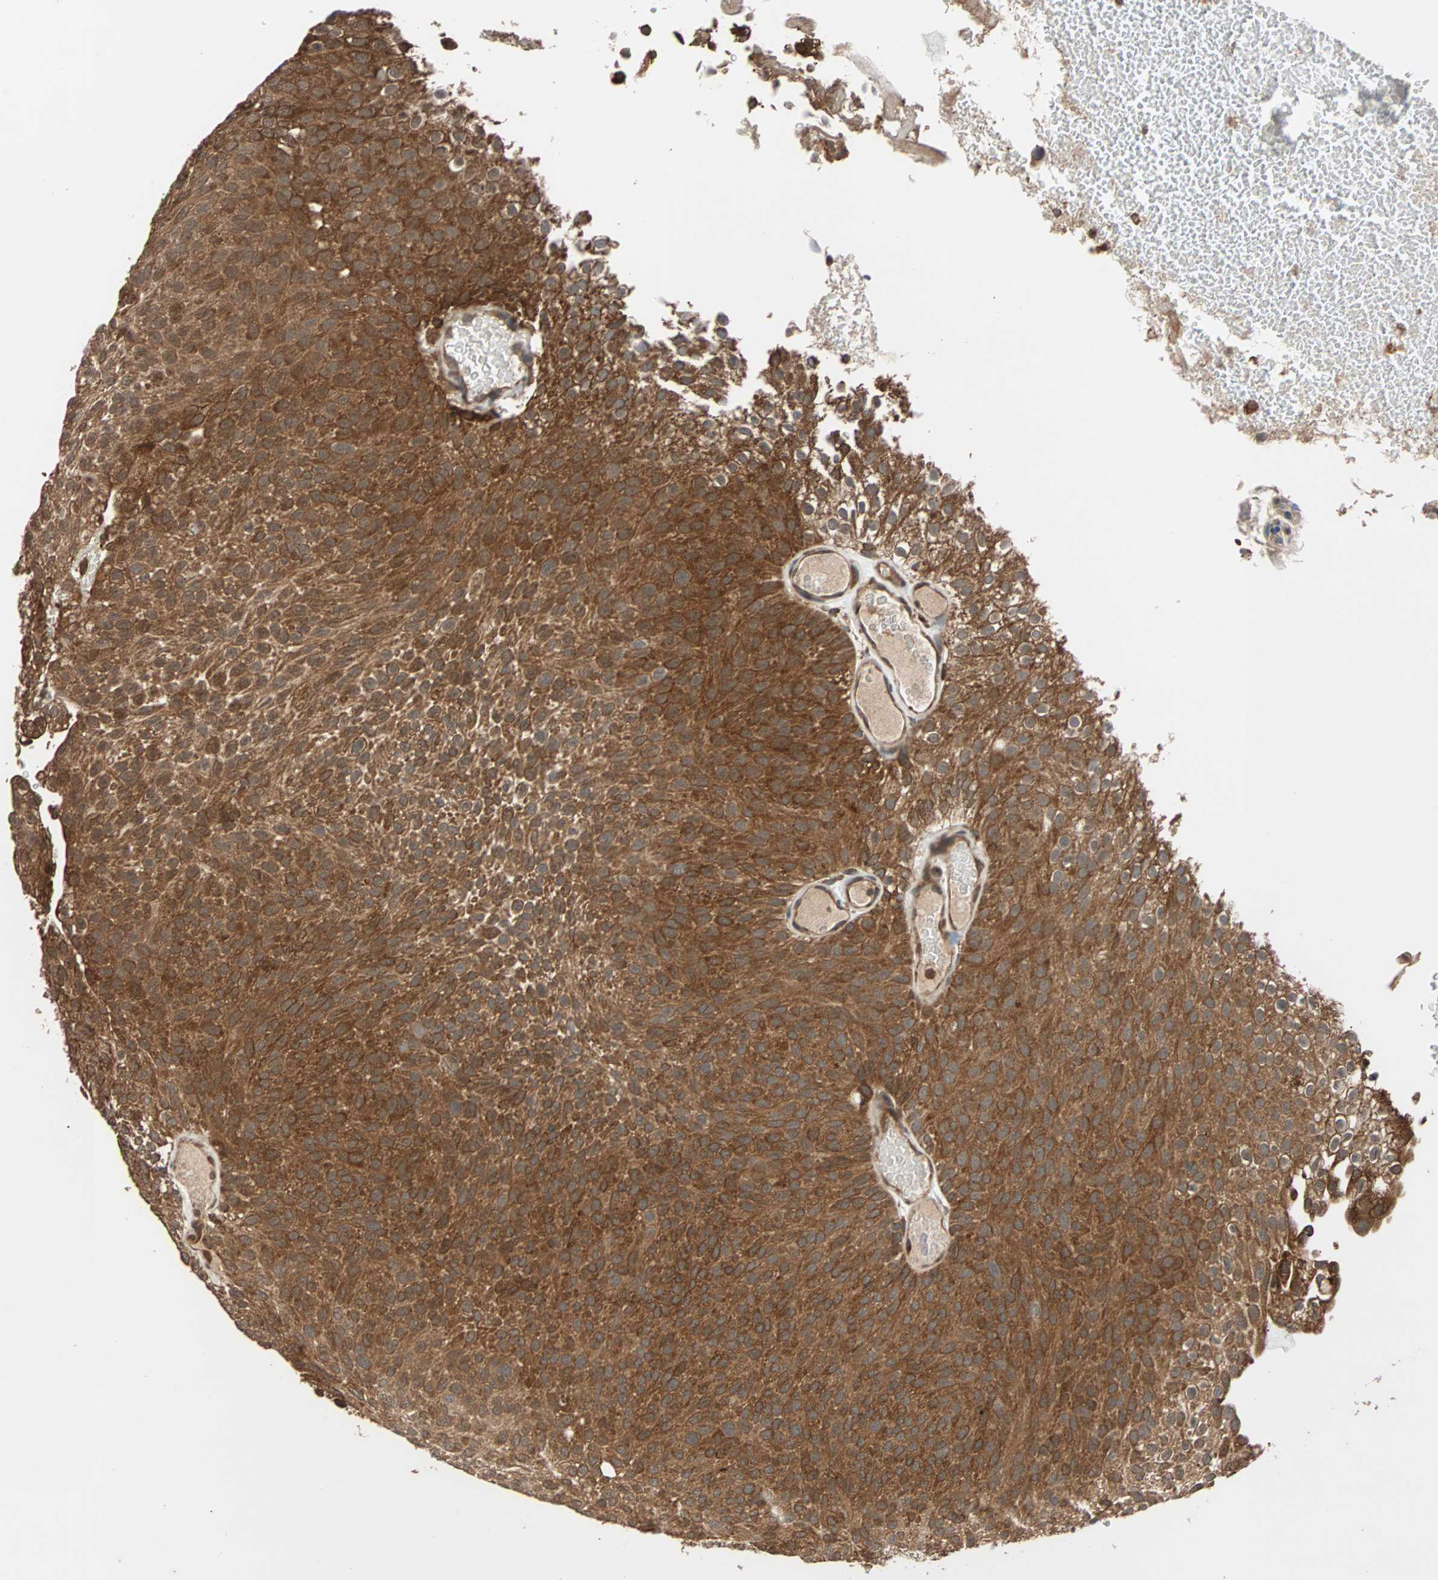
{"staining": {"intensity": "strong", "quantity": ">75%", "location": "cytoplasmic/membranous"}, "tissue": "urothelial cancer", "cell_type": "Tumor cells", "image_type": "cancer", "snomed": [{"axis": "morphology", "description": "Urothelial carcinoma, Low grade"}, {"axis": "topography", "description": "Urinary bladder"}], "caption": "Low-grade urothelial carcinoma stained for a protein (brown) shows strong cytoplasmic/membranous positive staining in approximately >75% of tumor cells.", "gene": "AUP1", "patient": {"sex": "male", "age": 78}}